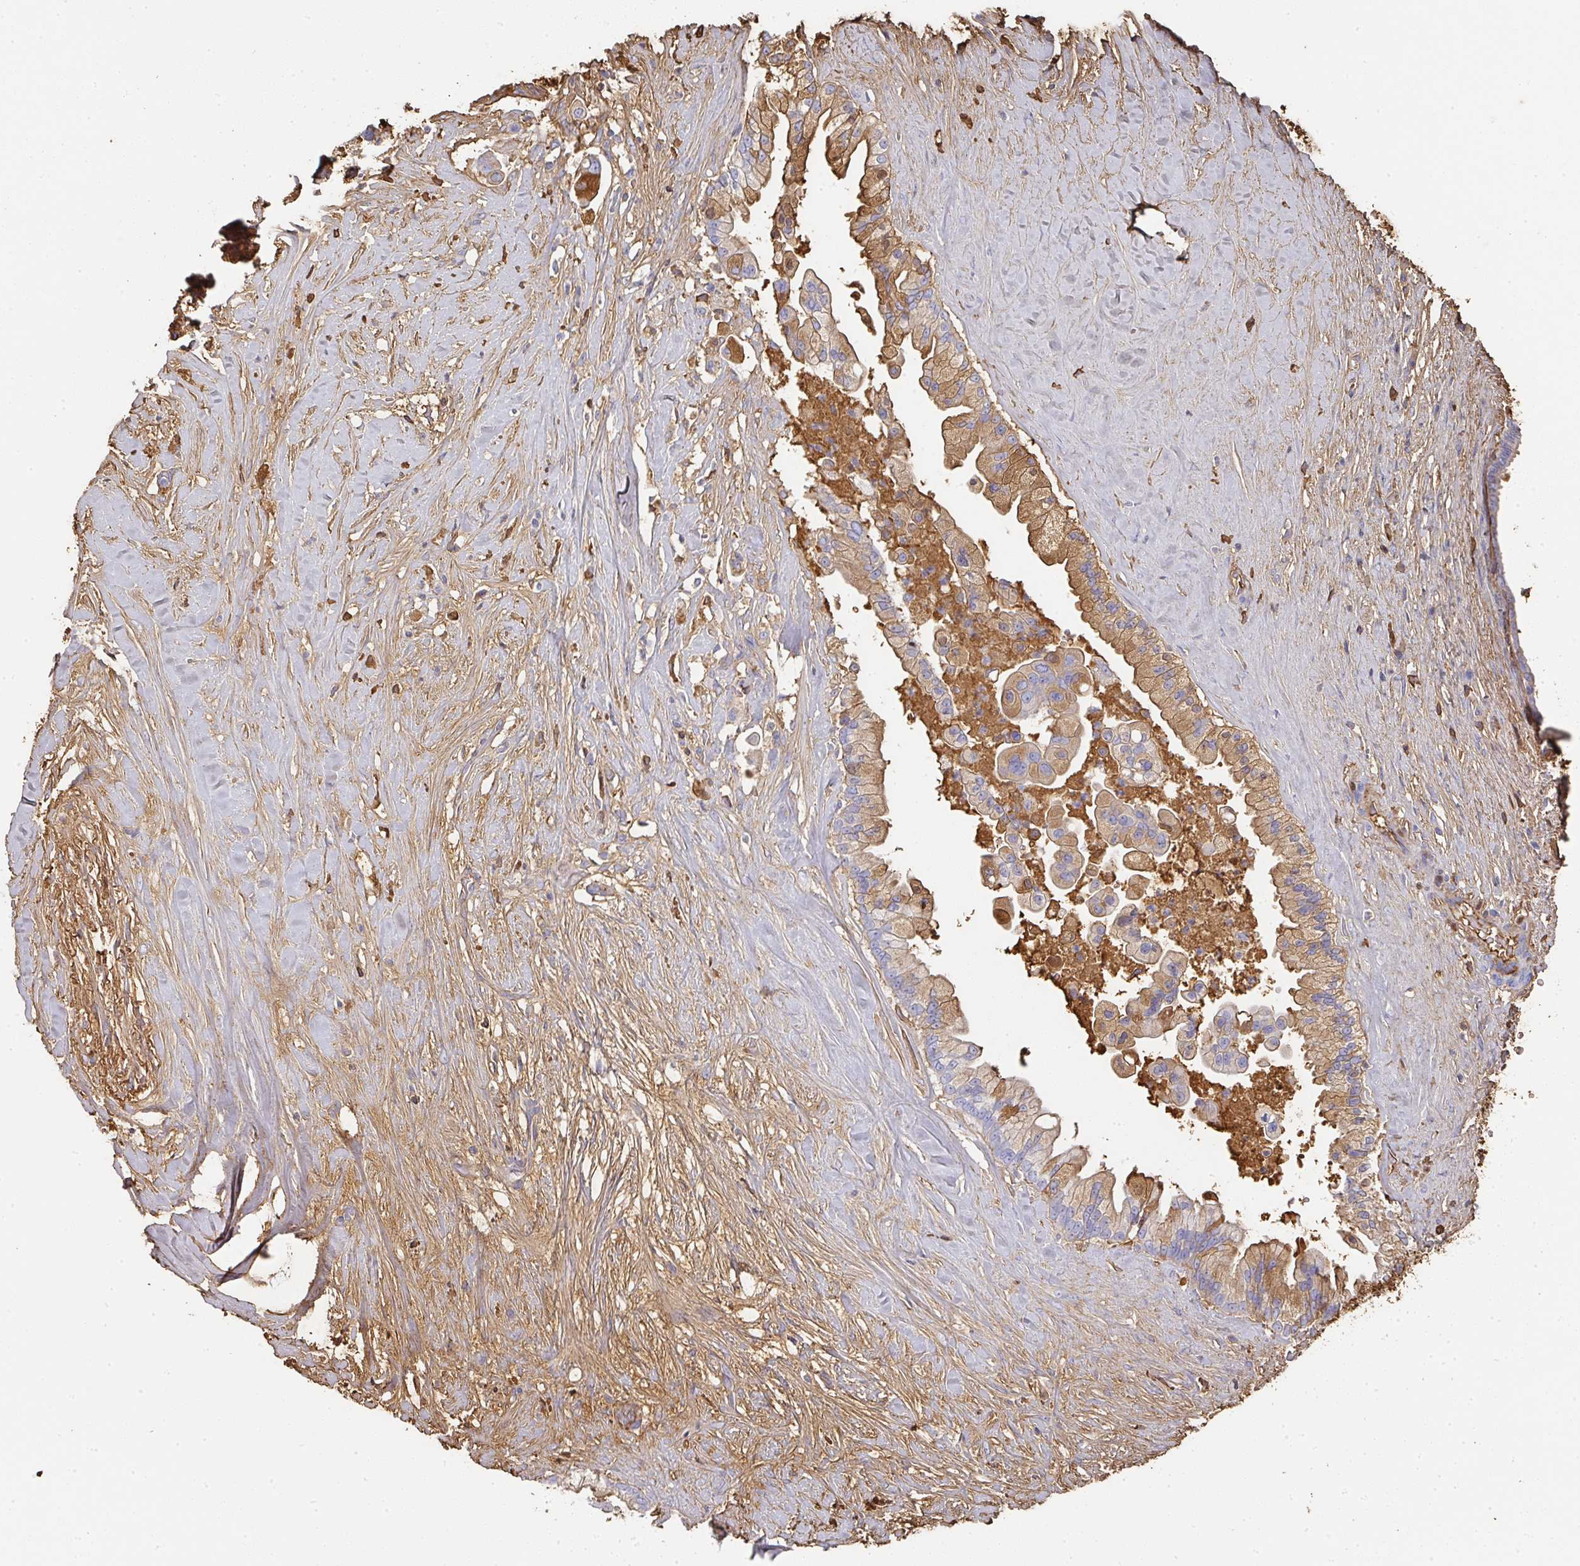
{"staining": {"intensity": "moderate", "quantity": "25%-75%", "location": "cytoplasmic/membranous"}, "tissue": "pancreatic cancer", "cell_type": "Tumor cells", "image_type": "cancer", "snomed": [{"axis": "morphology", "description": "Adenocarcinoma, NOS"}, {"axis": "topography", "description": "Pancreas"}], "caption": "Immunohistochemical staining of human pancreatic cancer shows medium levels of moderate cytoplasmic/membranous positivity in approximately 25%-75% of tumor cells. The protein is shown in brown color, while the nuclei are stained blue.", "gene": "ALB", "patient": {"sex": "female", "age": 69}}